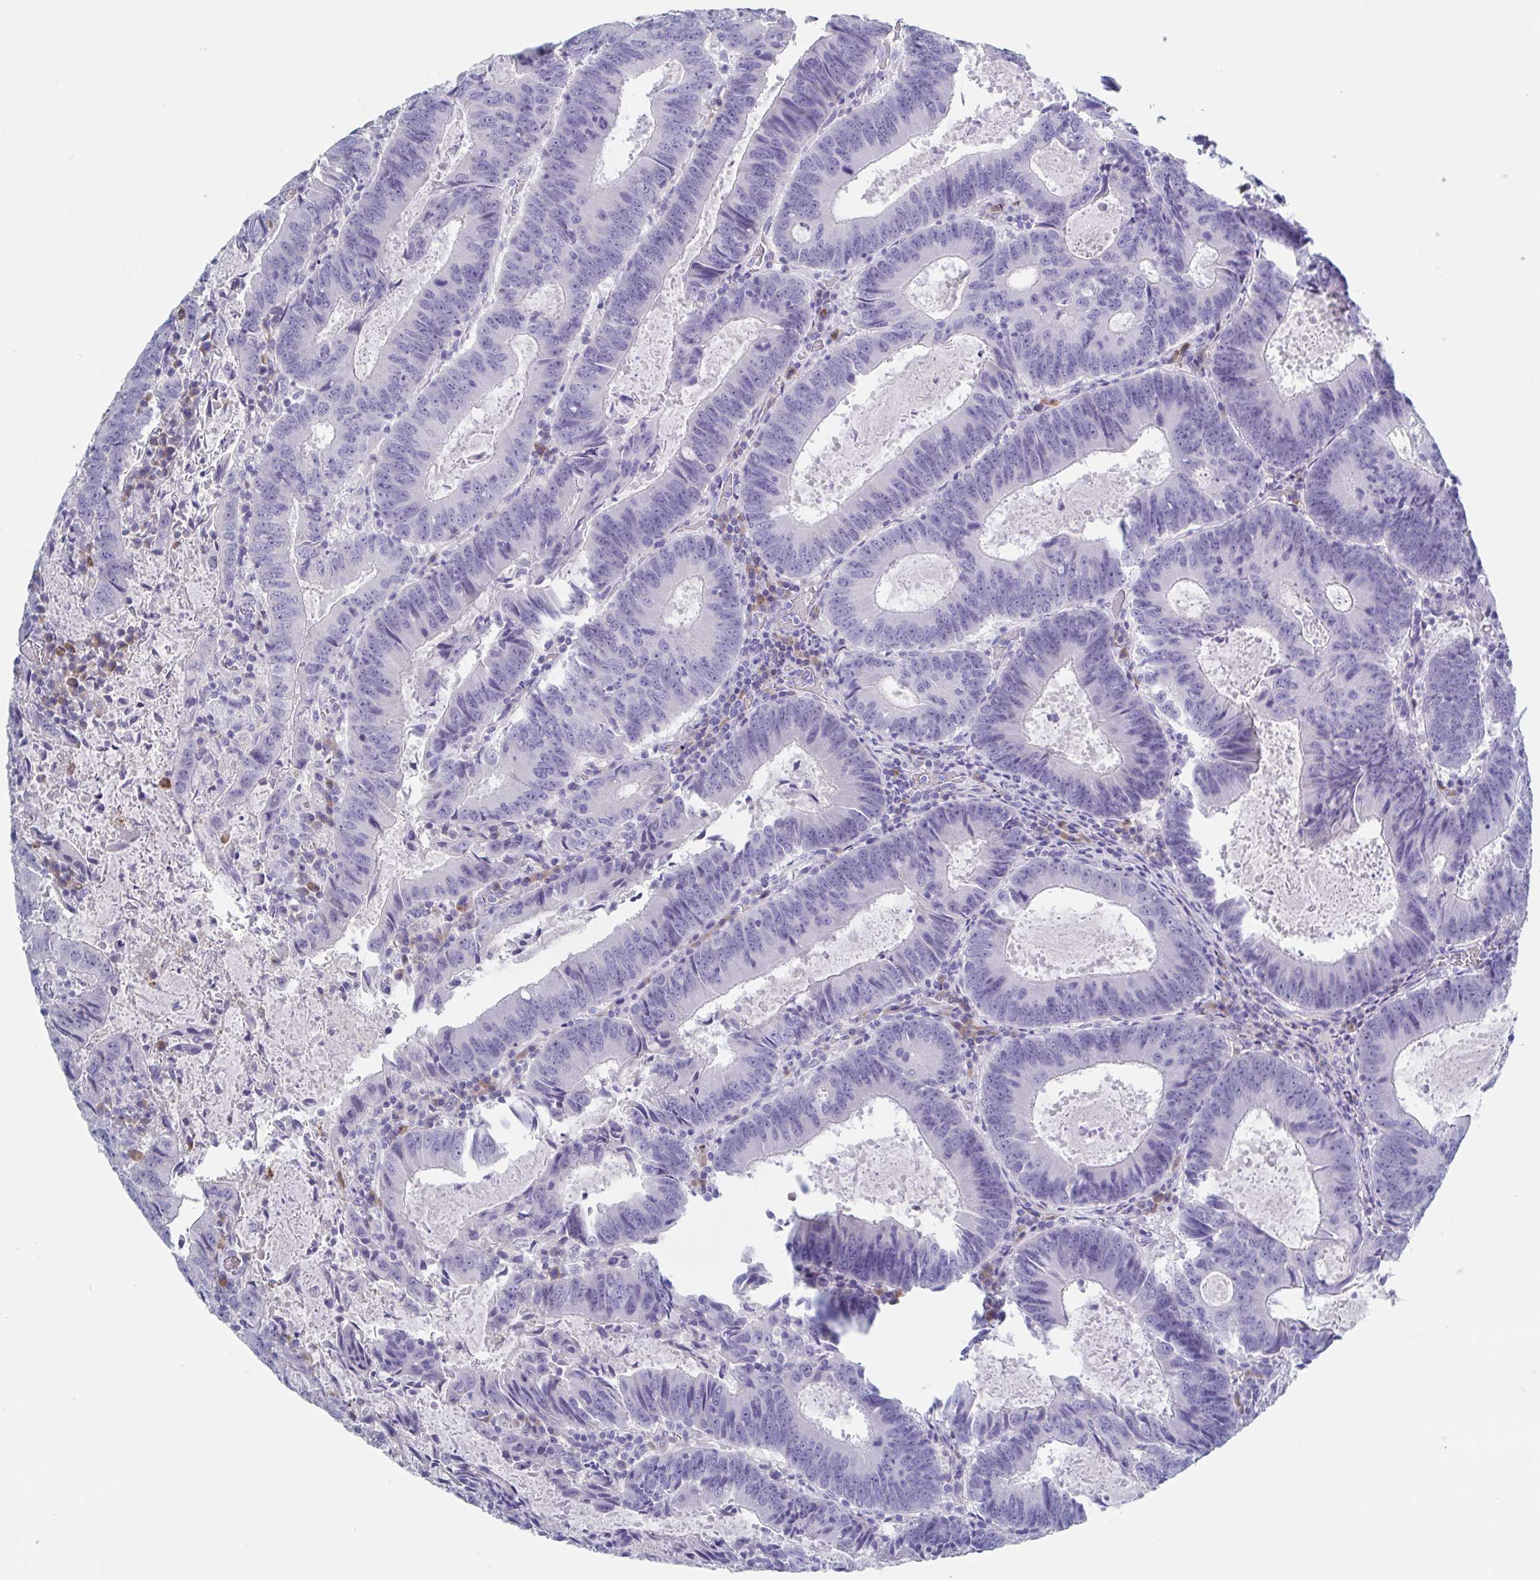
{"staining": {"intensity": "negative", "quantity": "none", "location": "none"}, "tissue": "colorectal cancer", "cell_type": "Tumor cells", "image_type": "cancer", "snomed": [{"axis": "morphology", "description": "Adenocarcinoma, NOS"}, {"axis": "topography", "description": "Colon"}], "caption": "High power microscopy micrograph of an IHC photomicrograph of colorectal cancer (adenocarcinoma), revealing no significant staining in tumor cells.", "gene": "NOXRED1", "patient": {"sex": "male", "age": 67}}